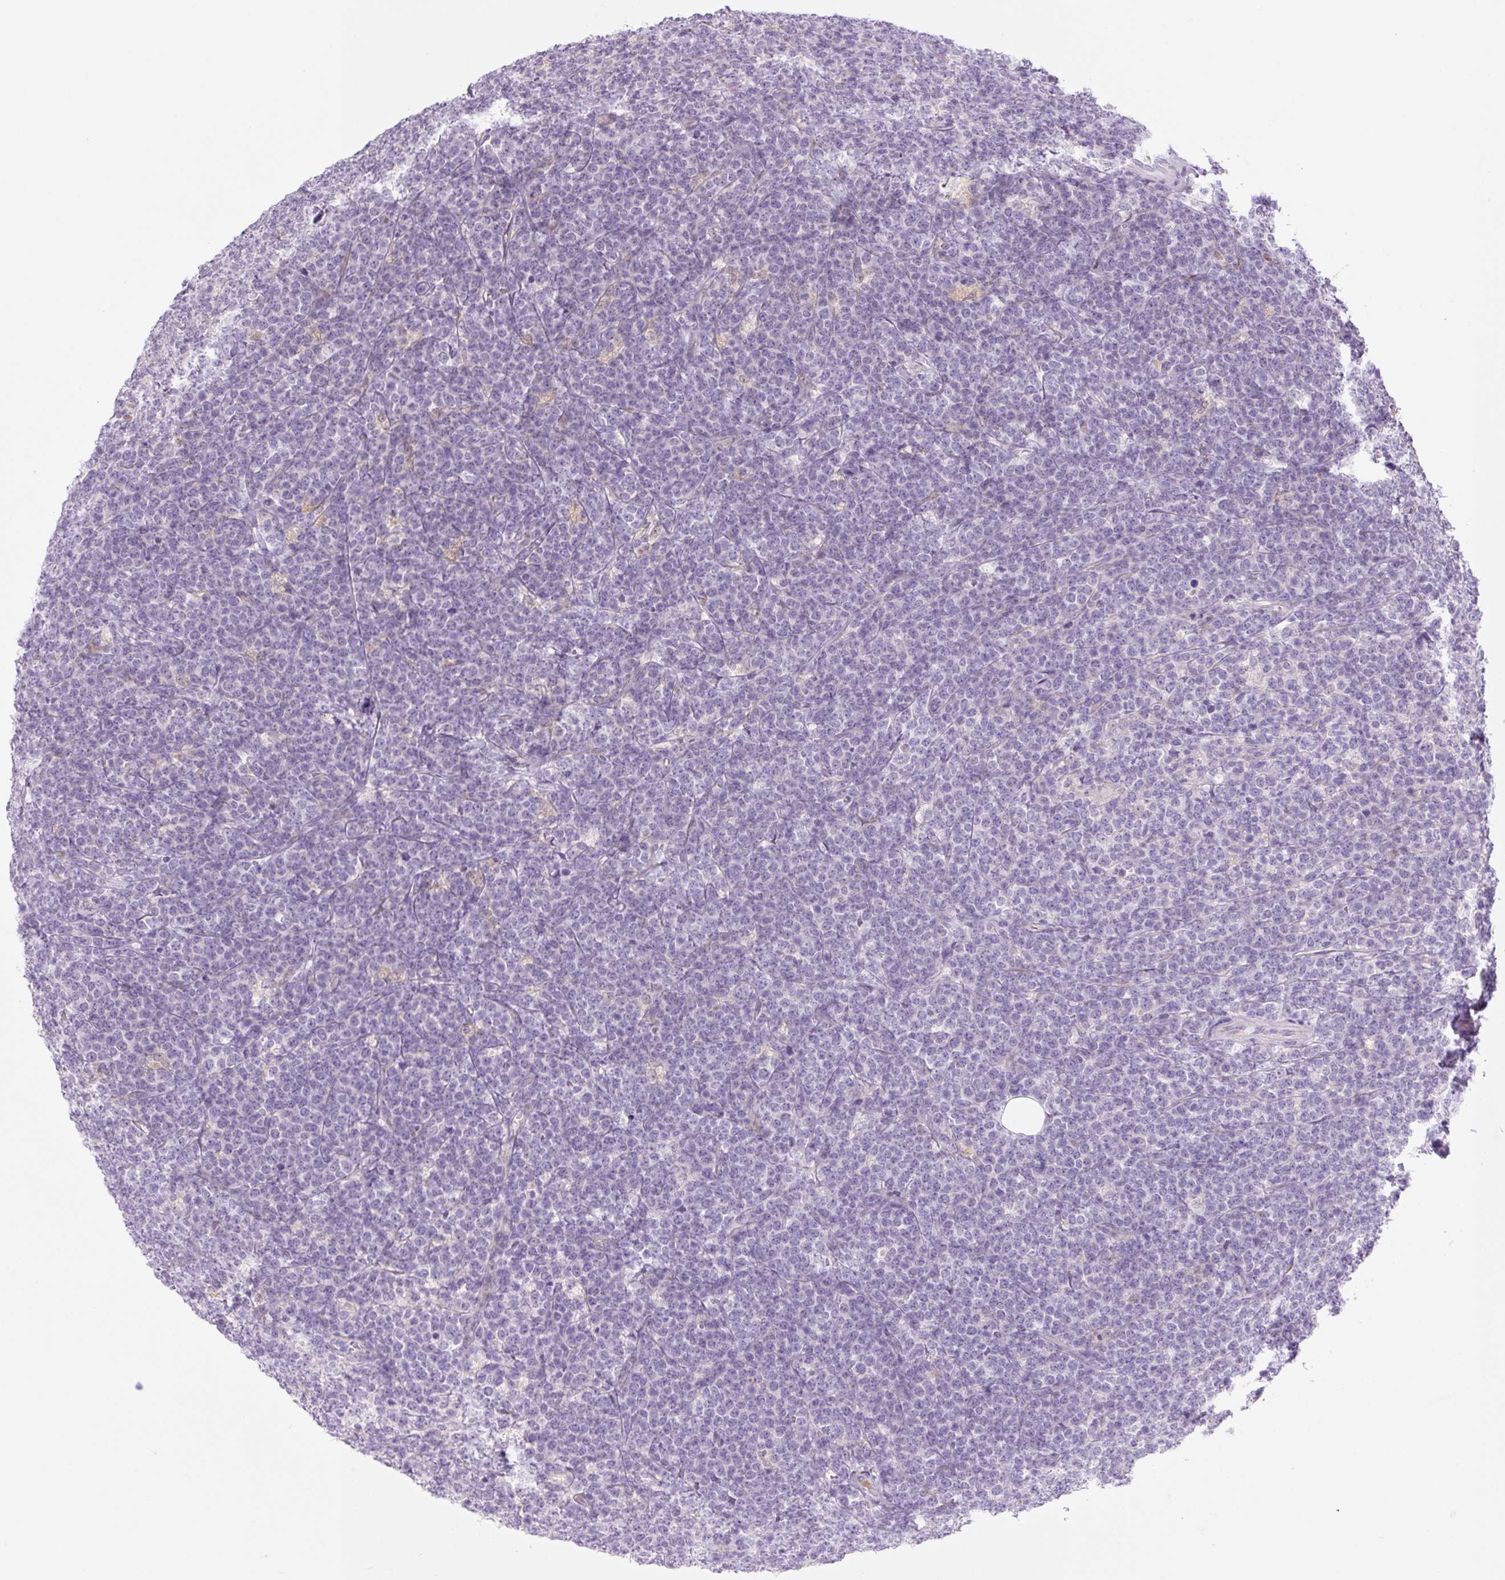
{"staining": {"intensity": "negative", "quantity": "none", "location": "none"}, "tissue": "lymphoma", "cell_type": "Tumor cells", "image_type": "cancer", "snomed": [{"axis": "morphology", "description": "Malignant lymphoma, non-Hodgkin's type, High grade"}, {"axis": "topography", "description": "Small intestine"}, {"axis": "topography", "description": "Colon"}], "caption": "Protein analysis of high-grade malignant lymphoma, non-Hodgkin's type shows no significant expression in tumor cells.", "gene": "ZNF121", "patient": {"sex": "male", "age": 8}}